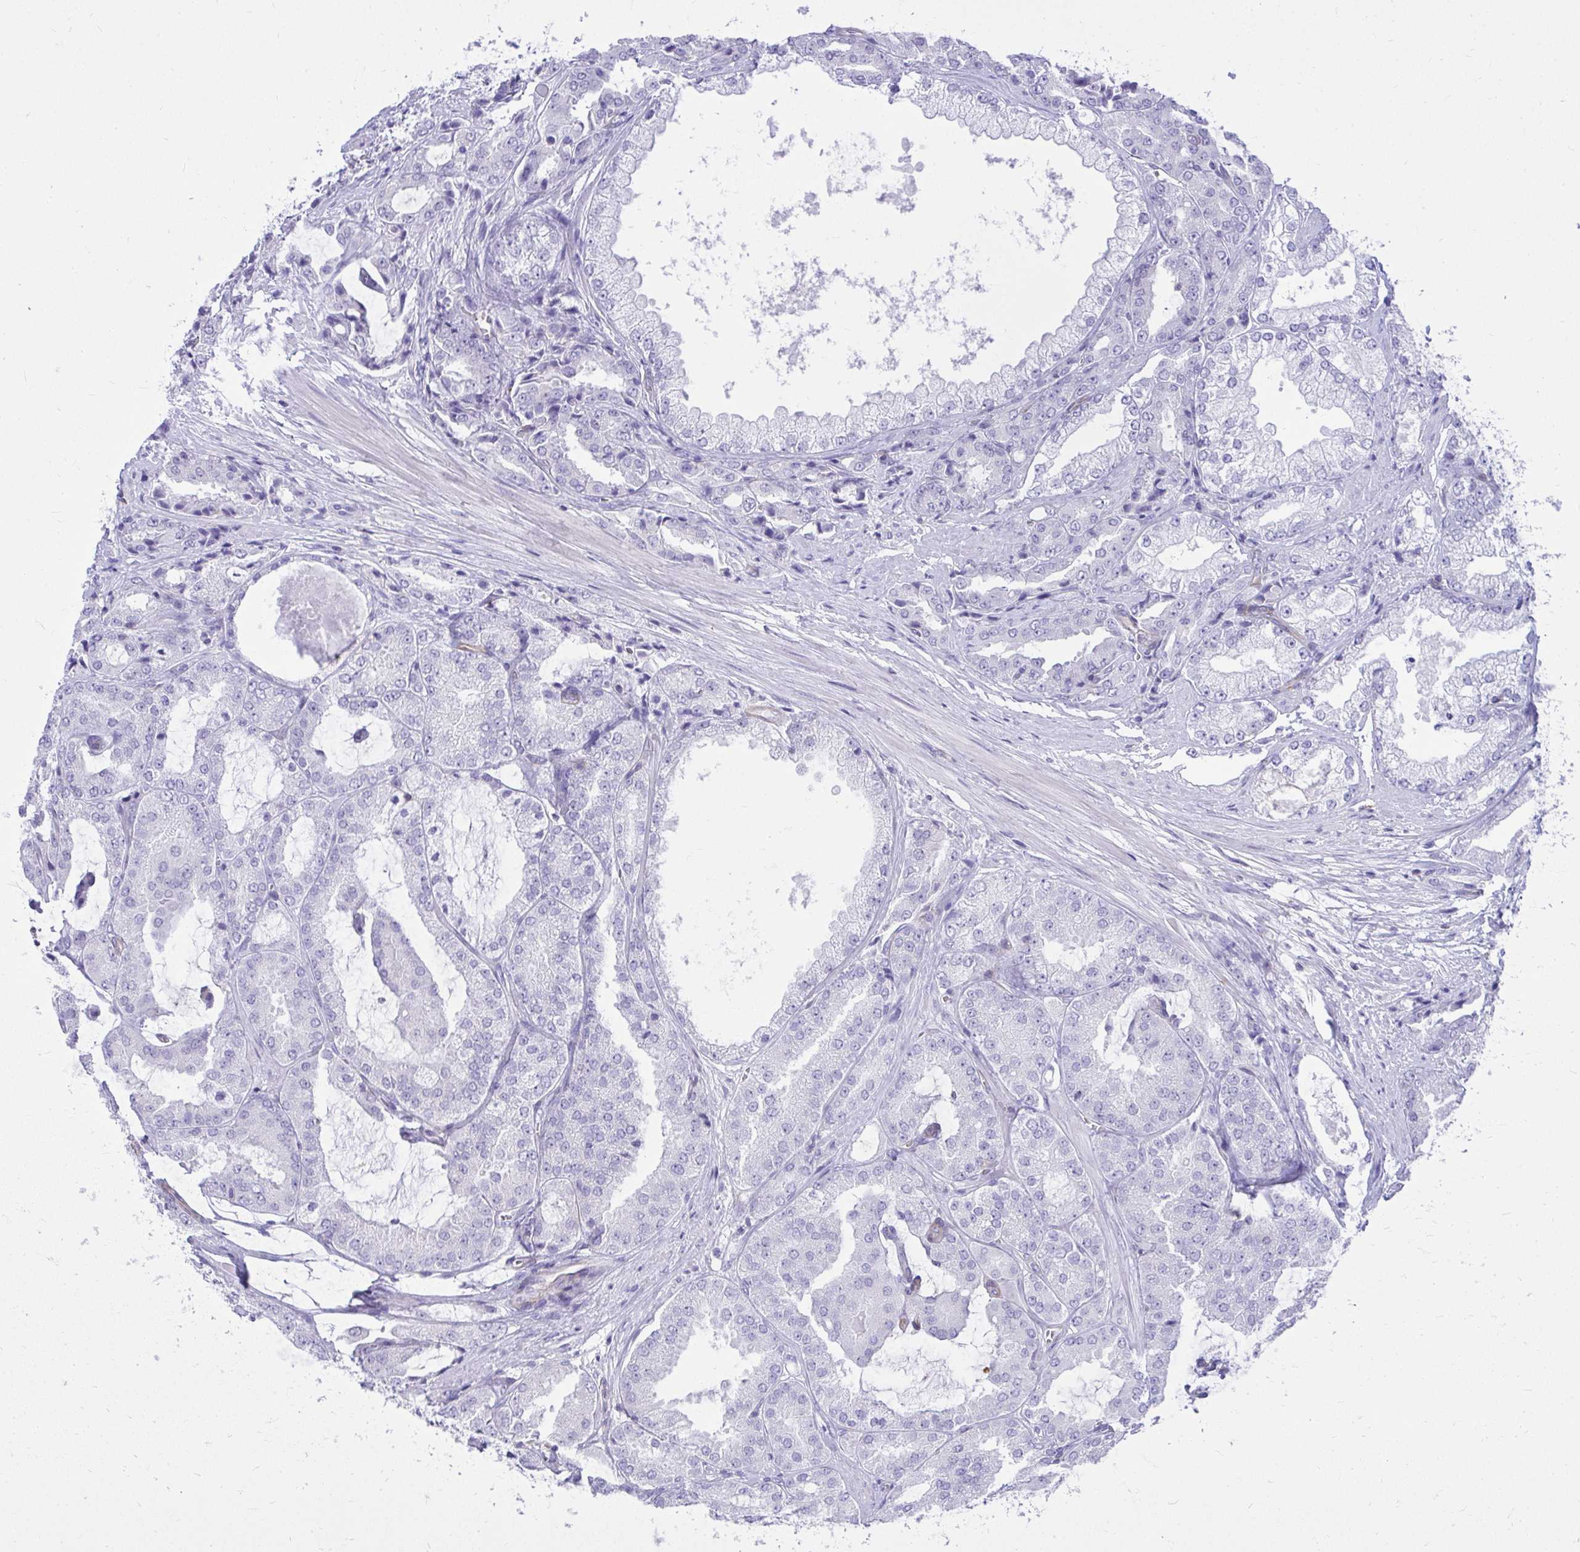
{"staining": {"intensity": "negative", "quantity": "none", "location": "none"}, "tissue": "prostate cancer", "cell_type": "Tumor cells", "image_type": "cancer", "snomed": [{"axis": "morphology", "description": "Adenocarcinoma, High grade"}, {"axis": "topography", "description": "Prostate"}], "caption": "DAB immunohistochemical staining of prostate high-grade adenocarcinoma displays no significant positivity in tumor cells.", "gene": "GPRIN3", "patient": {"sex": "male", "age": 68}}